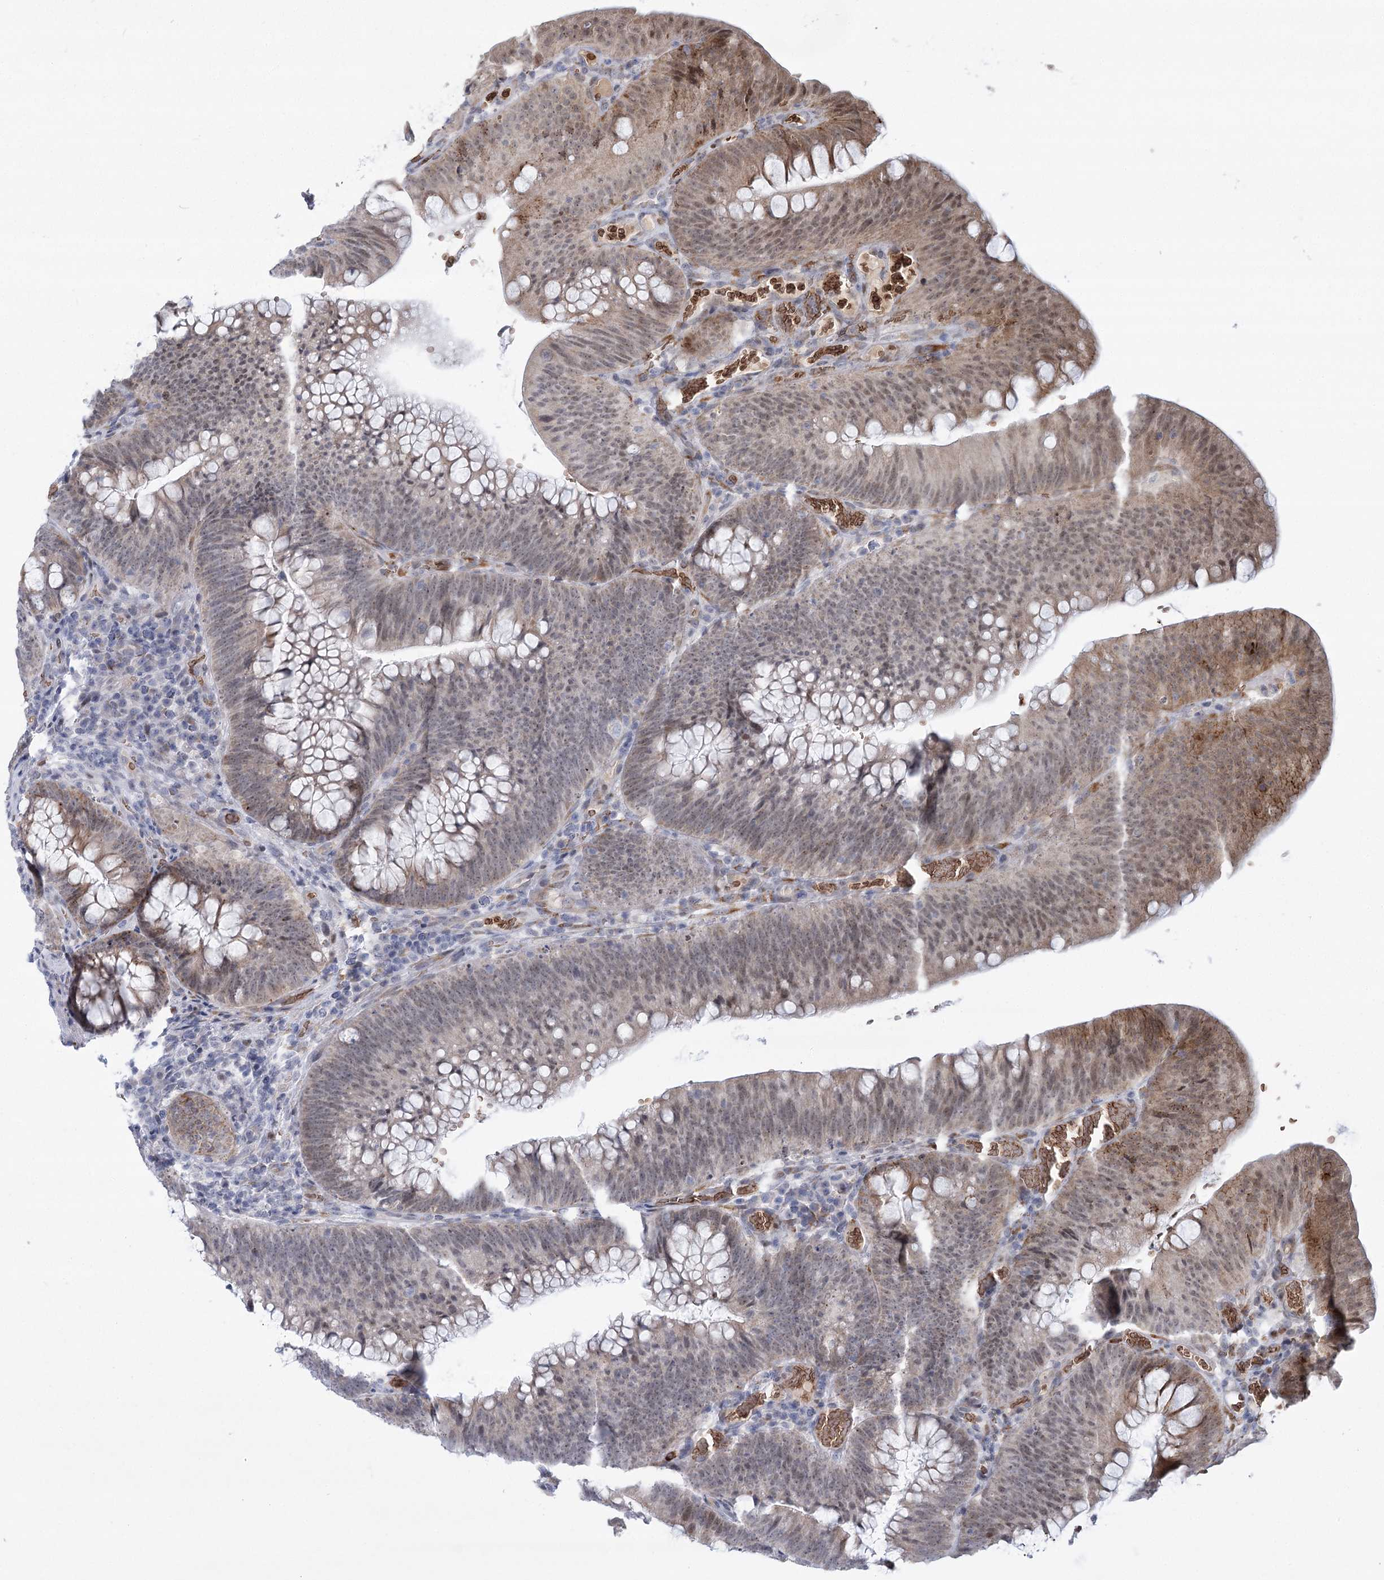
{"staining": {"intensity": "moderate", "quantity": "25%-75%", "location": "cytoplasmic/membranous,nuclear"}, "tissue": "colorectal cancer", "cell_type": "Tumor cells", "image_type": "cancer", "snomed": [{"axis": "morphology", "description": "Normal tissue, NOS"}, {"axis": "topography", "description": "Colon"}], "caption": "Immunohistochemical staining of human colorectal cancer exhibits moderate cytoplasmic/membranous and nuclear protein staining in approximately 25%-75% of tumor cells.", "gene": "NSMCE4A", "patient": {"sex": "female", "age": 82}}